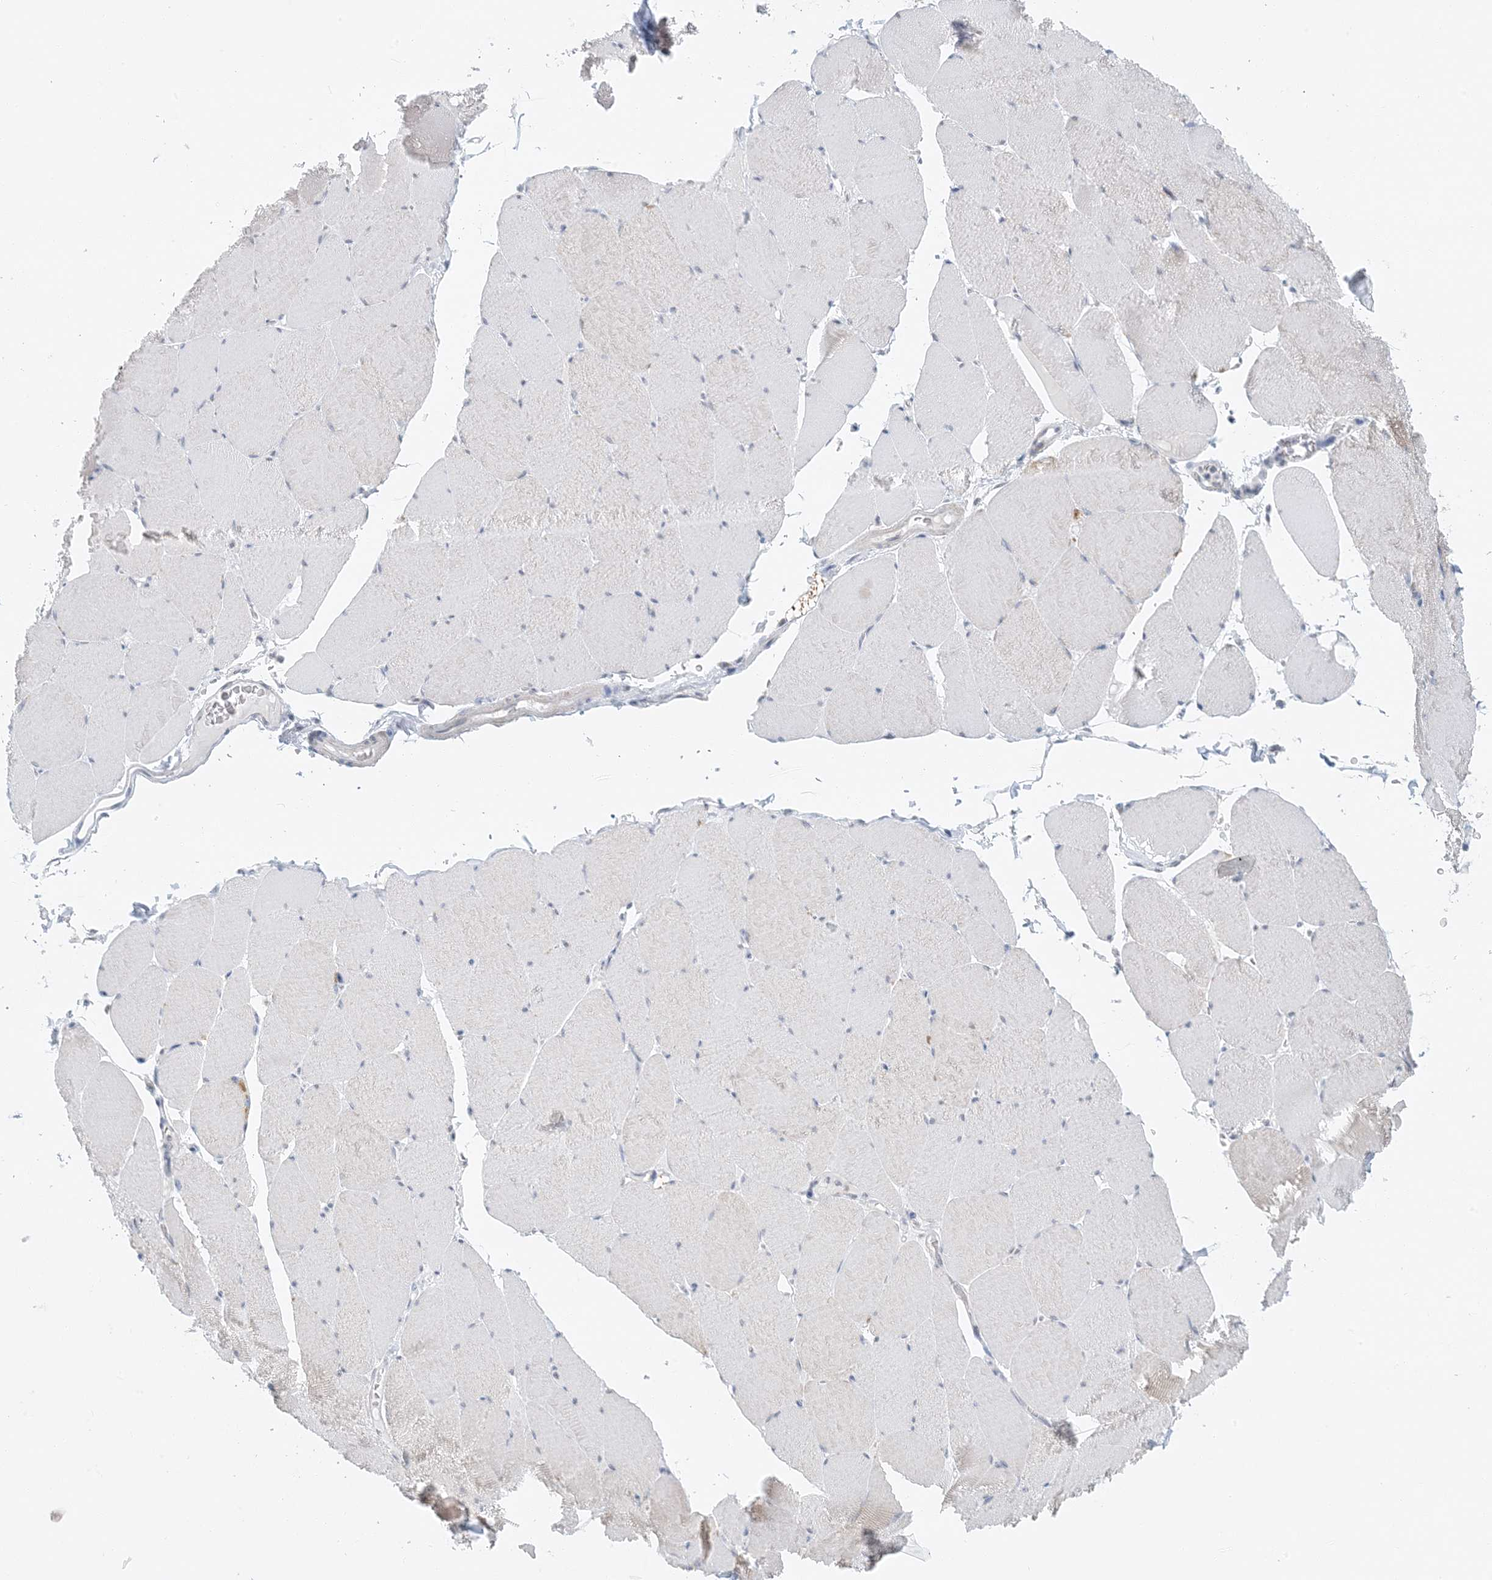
{"staining": {"intensity": "negative", "quantity": "none", "location": "none"}, "tissue": "skeletal muscle", "cell_type": "Myocytes", "image_type": "normal", "snomed": [{"axis": "morphology", "description": "Normal tissue, NOS"}, {"axis": "topography", "description": "Skeletal muscle"}, {"axis": "topography", "description": "Head-Neck"}], "caption": "High magnification brightfield microscopy of normal skeletal muscle stained with DAB (3,3'-diaminobenzidine) (brown) and counterstained with hematoxylin (blue): myocytes show no significant expression. The staining is performed using DAB brown chromogen with nuclei counter-stained in using hematoxylin.", "gene": "BDH1", "patient": {"sex": "male", "age": 66}}